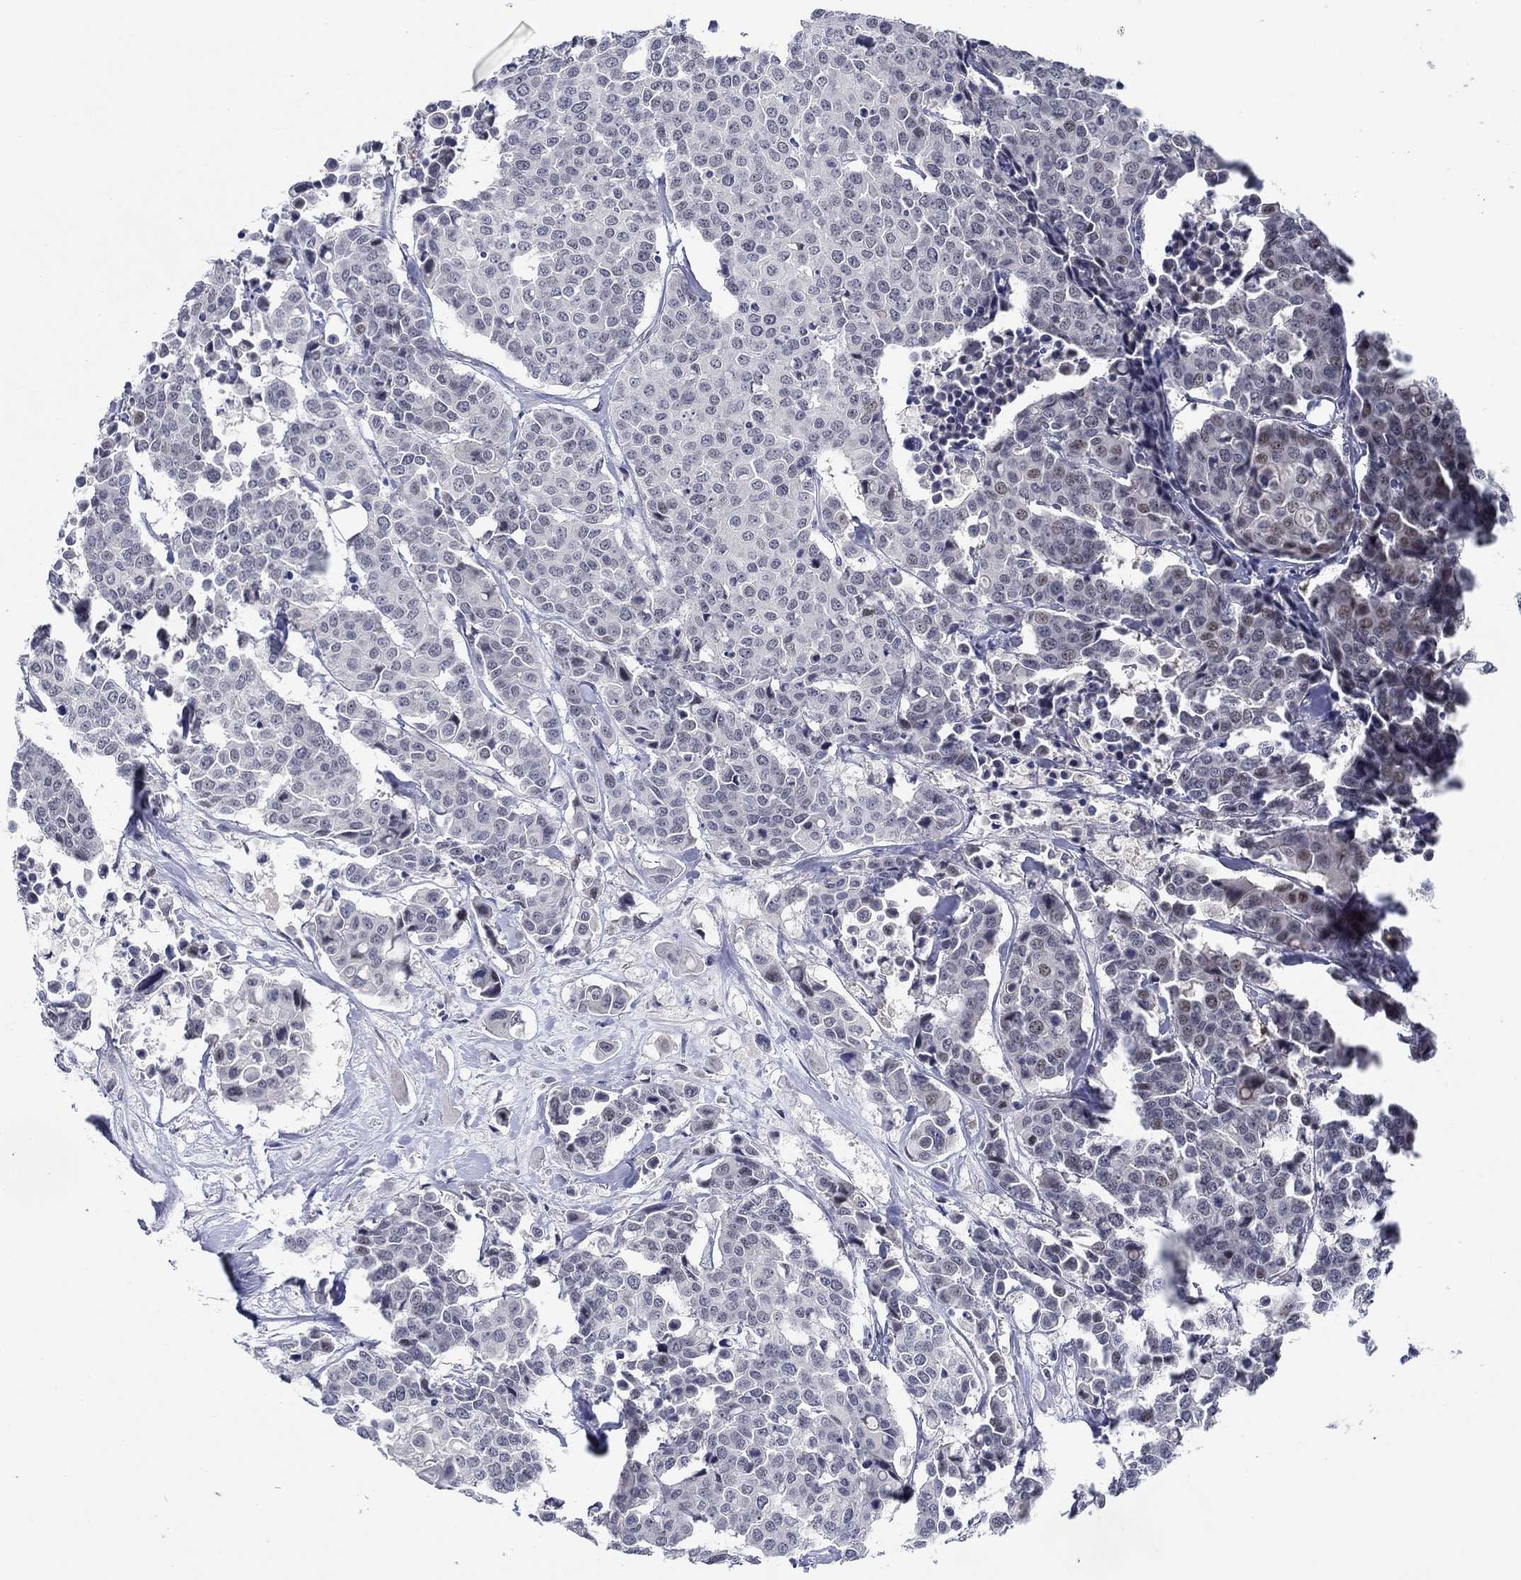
{"staining": {"intensity": "weak", "quantity": "<25%", "location": "nuclear"}, "tissue": "carcinoid", "cell_type": "Tumor cells", "image_type": "cancer", "snomed": [{"axis": "morphology", "description": "Carcinoid, malignant, NOS"}, {"axis": "topography", "description": "Colon"}], "caption": "Immunohistochemistry (IHC) image of neoplastic tissue: human malignant carcinoid stained with DAB shows no significant protein staining in tumor cells. (Brightfield microscopy of DAB immunohistochemistry at high magnification).", "gene": "SLC34A1", "patient": {"sex": "male", "age": 81}}